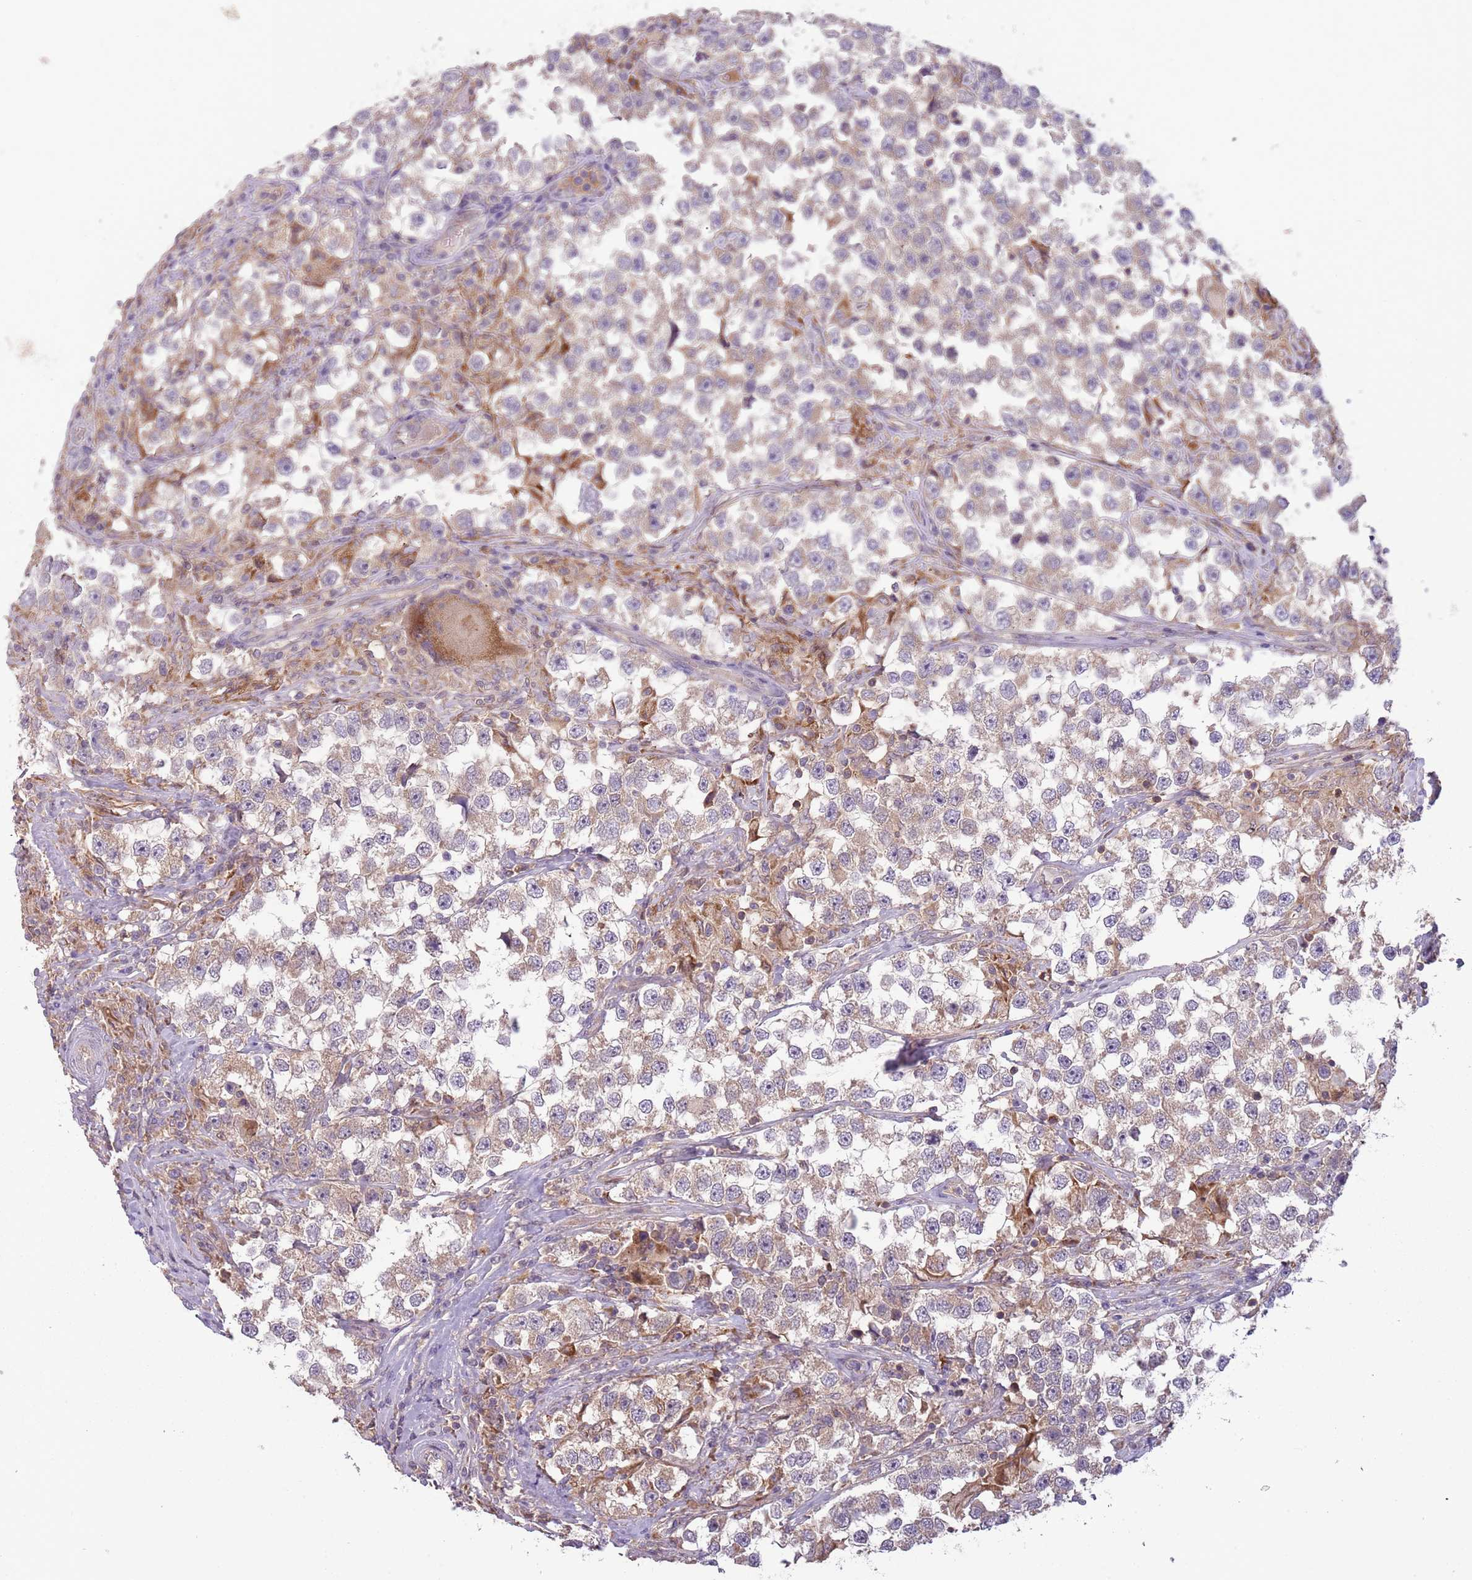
{"staining": {"intensity": "weak", "quantity": "25%-75%", "location": "cytoplasmic/membranous"}, "tissue": "testis cancer", "cell_type": "Tumor cells", "image_type": "cancer", "snomed": [{"axis": "morphology", "description": "Seminoma, NOS"}, {"axis": "topography", "description": "Testis"}], "caption": "Immunohistochemical staining of human testis seminoma demonstrates low levels of weak cytoplasmic/membranous positivity in approximately 25%-75% of tumor cells. The staining is performed using DAB (3,3'-diaminobenzidine) brown chromogen to label protein expression. The nuclei are counter-stained blue using hematoxylin.", "gene": "FECH", "patient": {"sex": "male", "age": 46}}